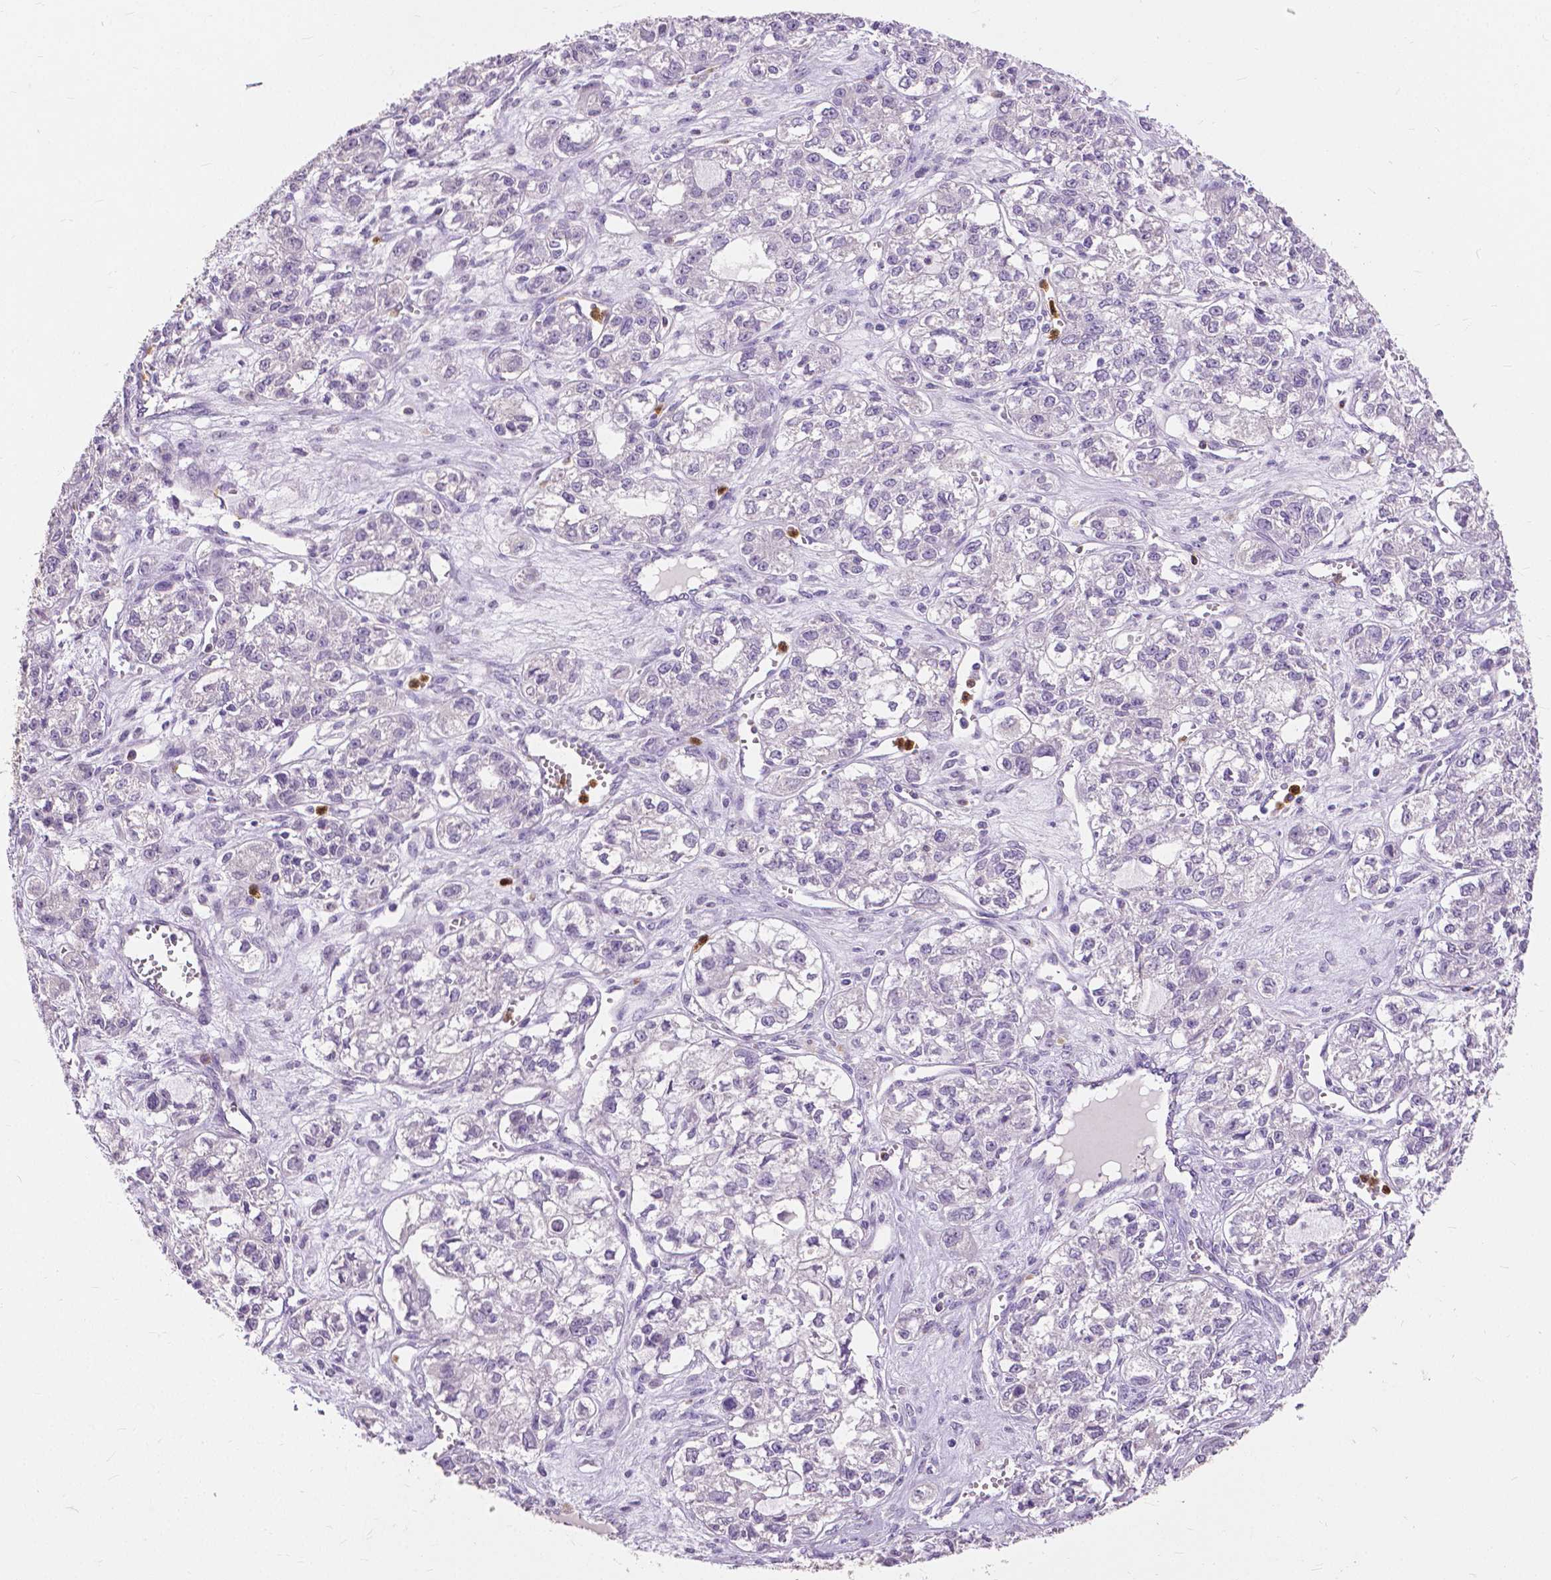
{"staining": {"intensity": "negative", "quantity": "none", "location": "none"}, "tissue": "ovarian cancer", "cell_type": "Tumor cells", "image_type": "cancer", "snomed": [{"axis": "morphology", "description": "Carcinoma, endometroid"}, {"axis": "topography", "description": "Ovary"}], "caption": "Immunohistochemical staining of ovarian cancer shows no significant staining in tumor cells. The staining is performed using DAB brown chromogen with nuclei counter-stained in using hematoxylin.", "gene": "CXCR2", "patient": {"sex": "female", "age": 64}}